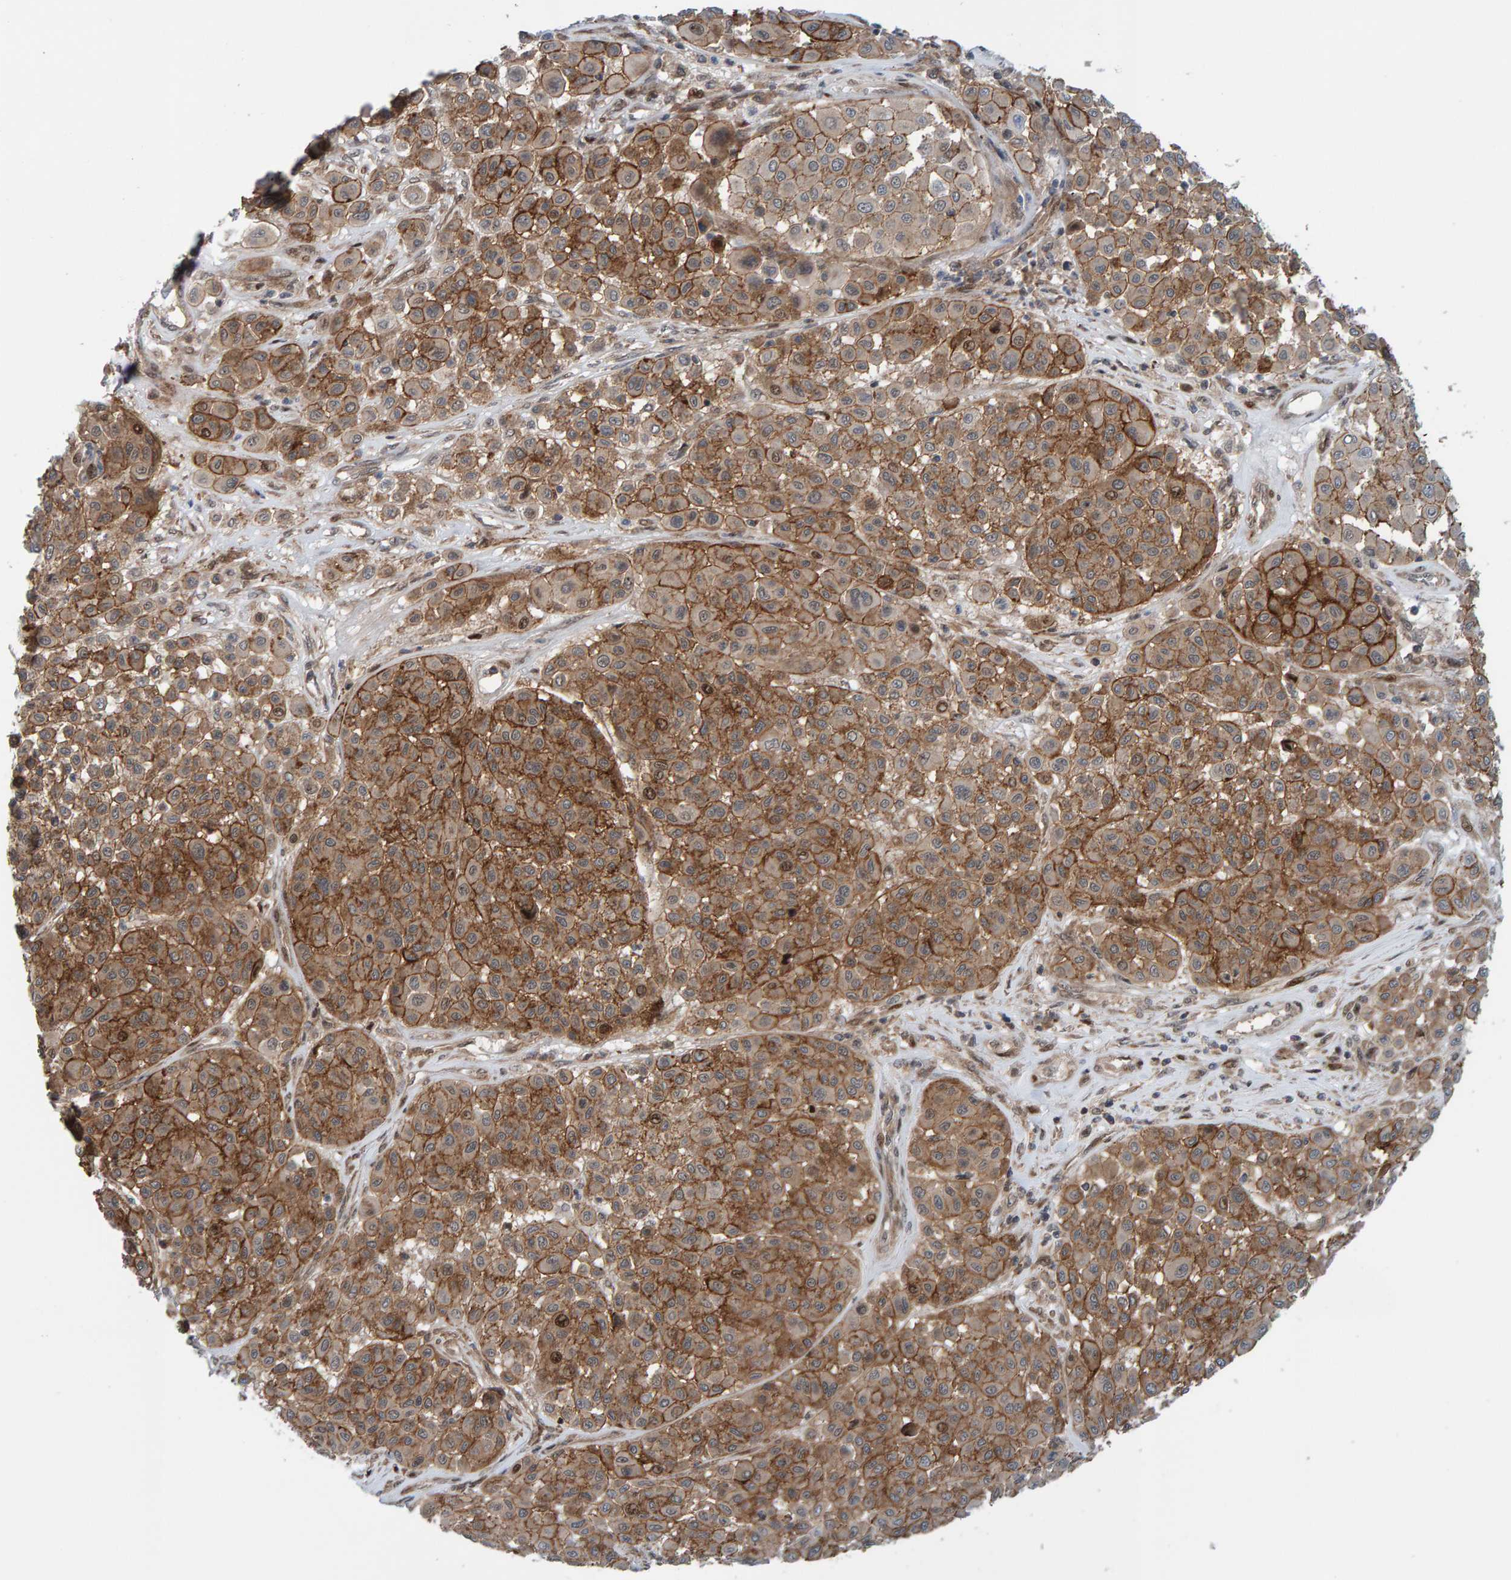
{"staining": {"intensity": "moderate", "quantity": ">75%", "location": "cytoplasmic/membranous"}, "tissue": "melanoma", "cell_type": "Tumor cells", "image_type": "cancer", "snomed": [{"axis": "morphology", "description": "Malignant melanoma, Metastatic site"}, {"axis": "topography", "description": "Soft tissue"}], "caption": "Protein positivity by immunohistochemistry (IHC) displays moderate cytoplasmic/membranous positivity in about >75% of tumor cells in malignant melanoma (metastatic site).", "gene": "ZNF366", "patient": {"sex": "male", "age": 41}}